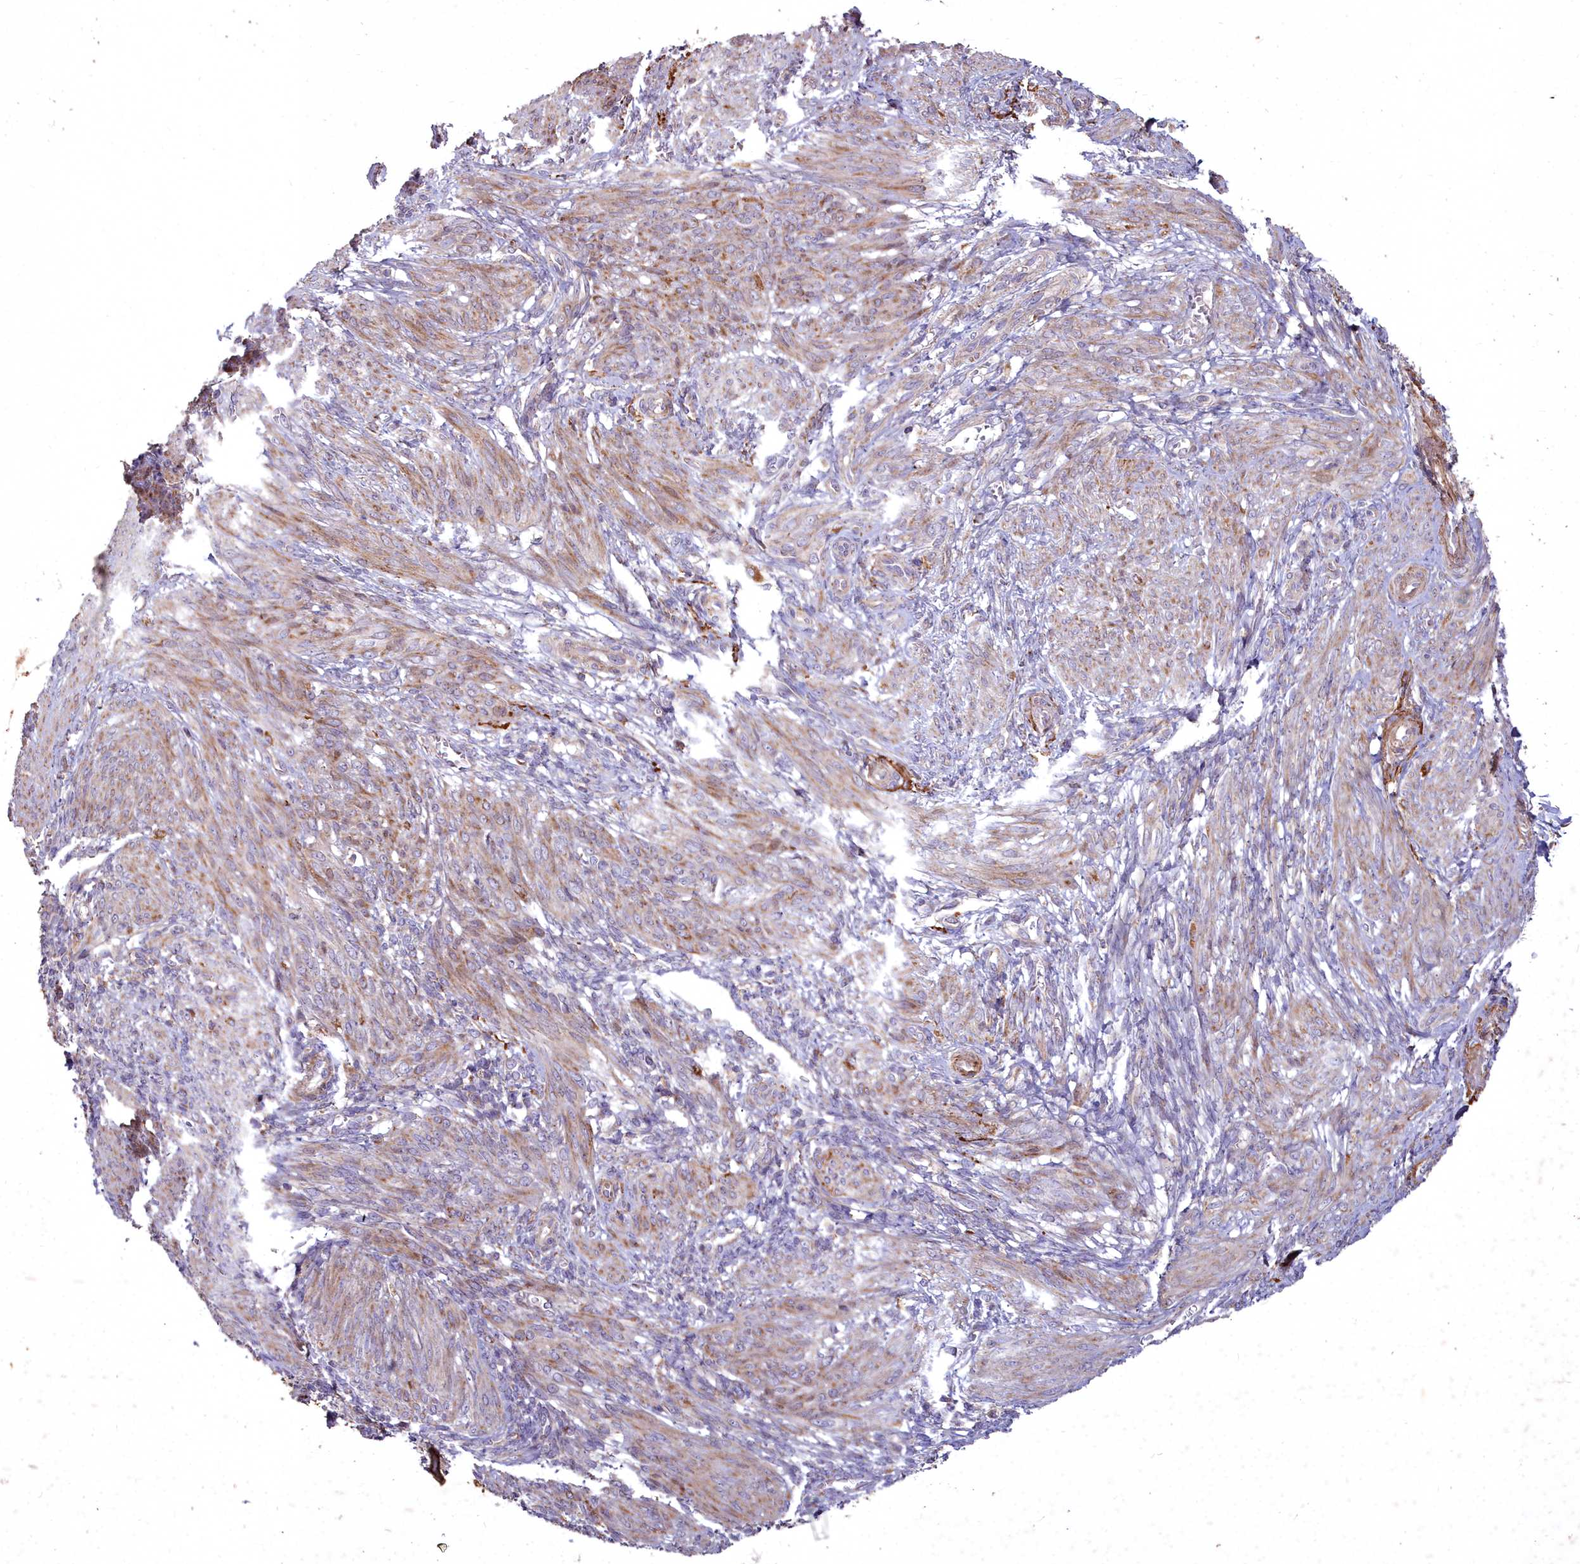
{"staining": {"intensity": "moderate", "quantity": ">75%", "location": "cytoplasmic/membranous"}, "tissue": "smooth muscle", "cell_type": "Smooth muscle cells", "image_type": "normal", "snomed": [{"axis": "morphology", "description": "Normal tissue, NOS"}, {"axis": "topography", "description": "Smooth muscle"}], "caption": "Smooth muscle cells exhibit medium levels of moderate cytoplasmic/membranous positivity in about >75% of cells in benign human smooth muscle.", "gene": "COX11", "patient": {"sex": "female", "age": 39}}